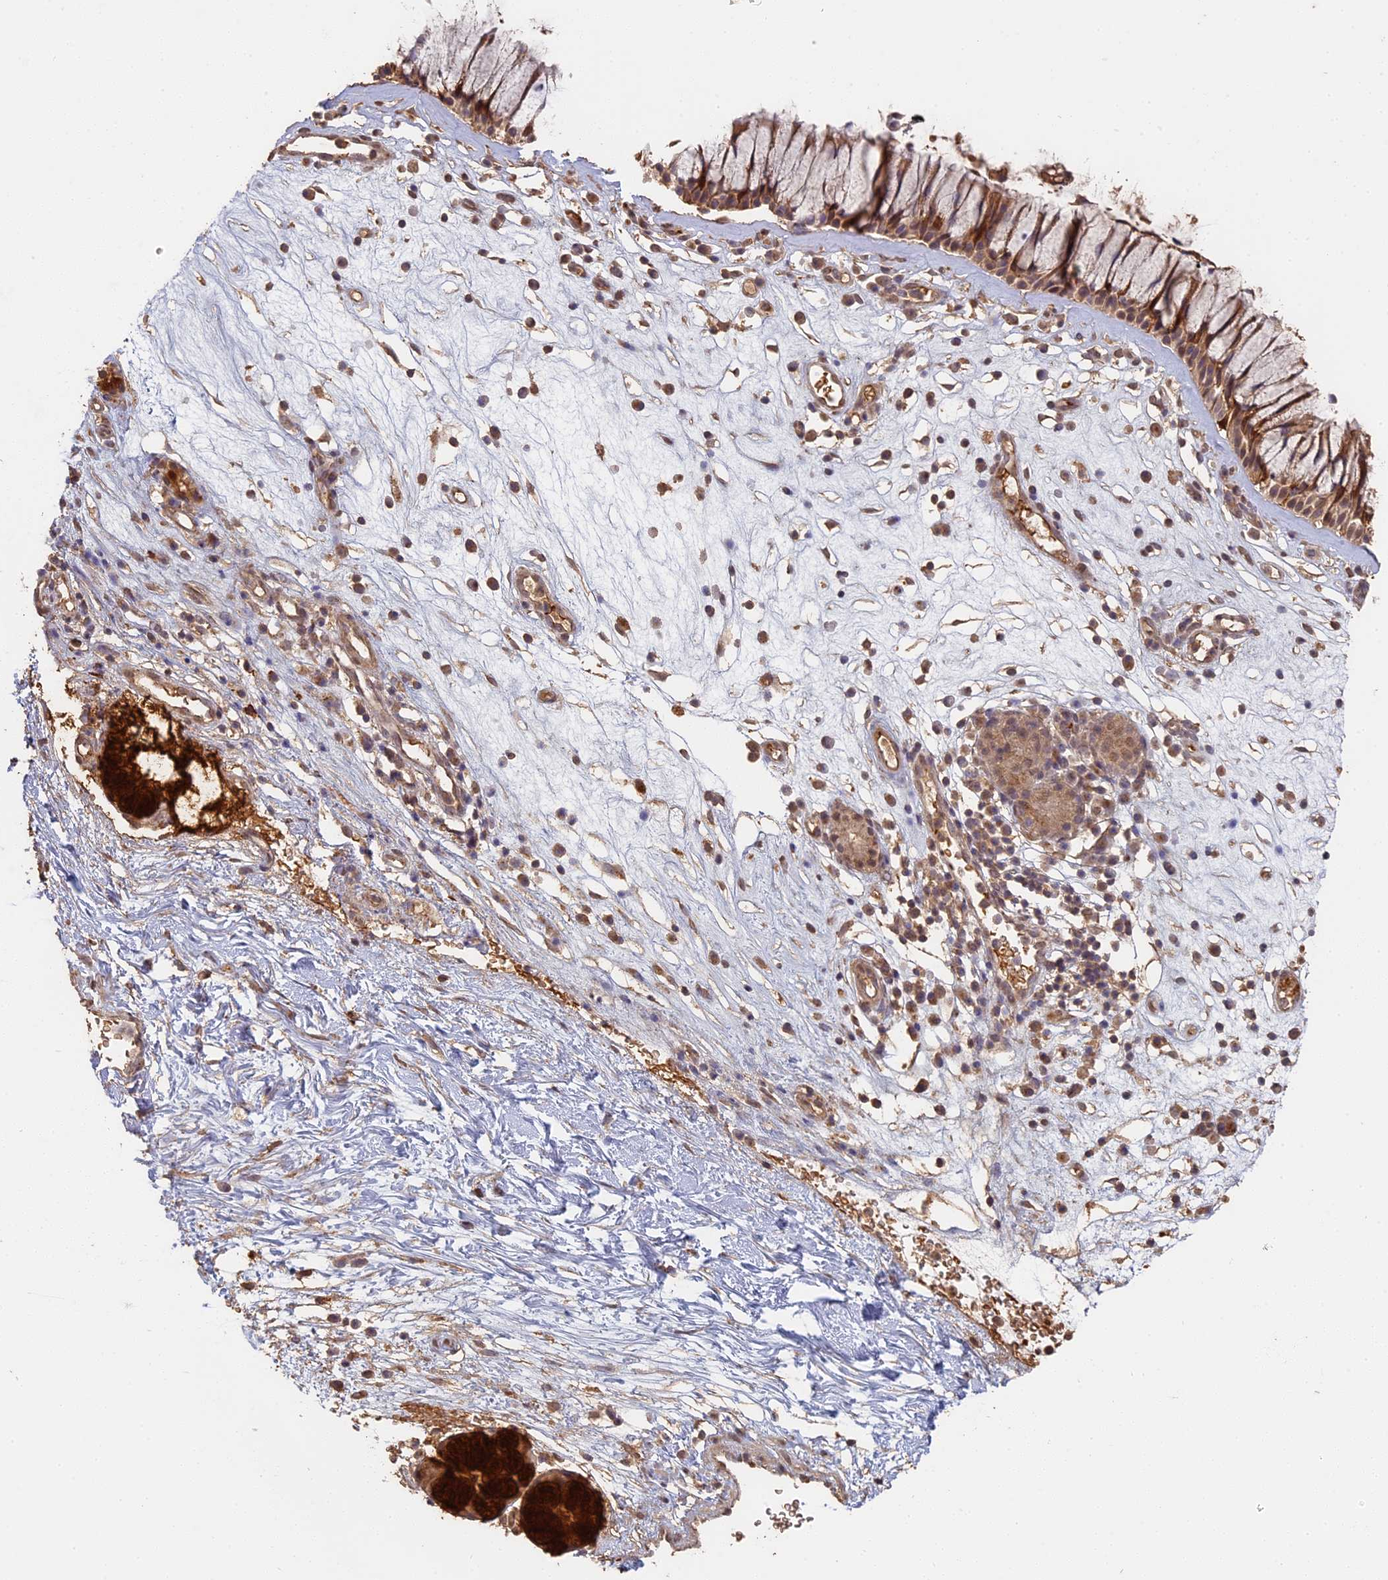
{"staining": {"intensity": "strong", "quantity": "25%-75%", "location": "cytoplasmic/membranous"}, "tissue": "nasopharynx", "cell_type": "Respiratory epithelial cells", "image_type": "normal", "snomed": [{"axis": "morphology", "description": "Normal tissue, NOS"}, {"axis": "morphology", "description": "Inflammation, NOS"}, {"axis": "morphology", "description": "Malignant melanoma, Metastatic site"}, {"axis": "topography", "description": "Nasopharynx"}], "caption": "A high-resolution histopathology image shows IHC staining of normal nasopharynx, which displays strong cytoplasmic/membranous staining in approximately 25%-75% of respiratory epithelial cells.", "gene": "STX16", "patient": {"sex": "male", "age": 70}}